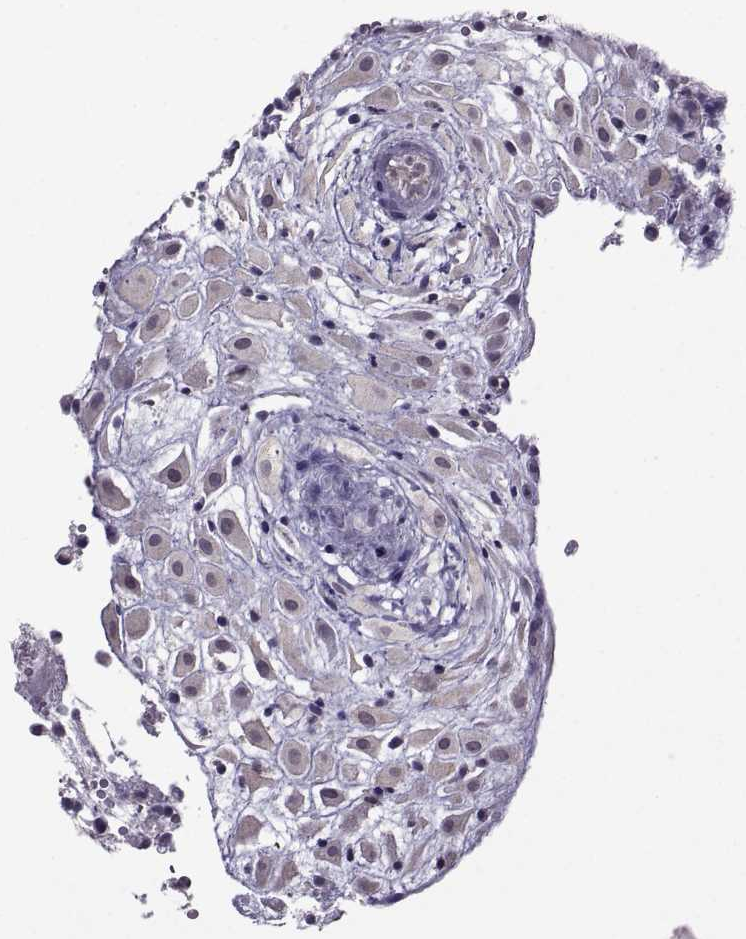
{"staining": {"intensity": "negative", "quantity": "none", "location": "none"}, "tissue": "placenta", "cell_type": "Decidual cells", "image_type": "normal", "snomed": [{"axis": "morphology", "description": "Normal tissue, NOS"}, {"axis": "topography", "description": "Placenta"}], "caption": "A histopathology image of human placenta is negative for staining in decidual cells. (IHC, brightfield microscopy, high magnification).", "gene": "DDX20", "patient": {"sex": "female", "age": 24}}